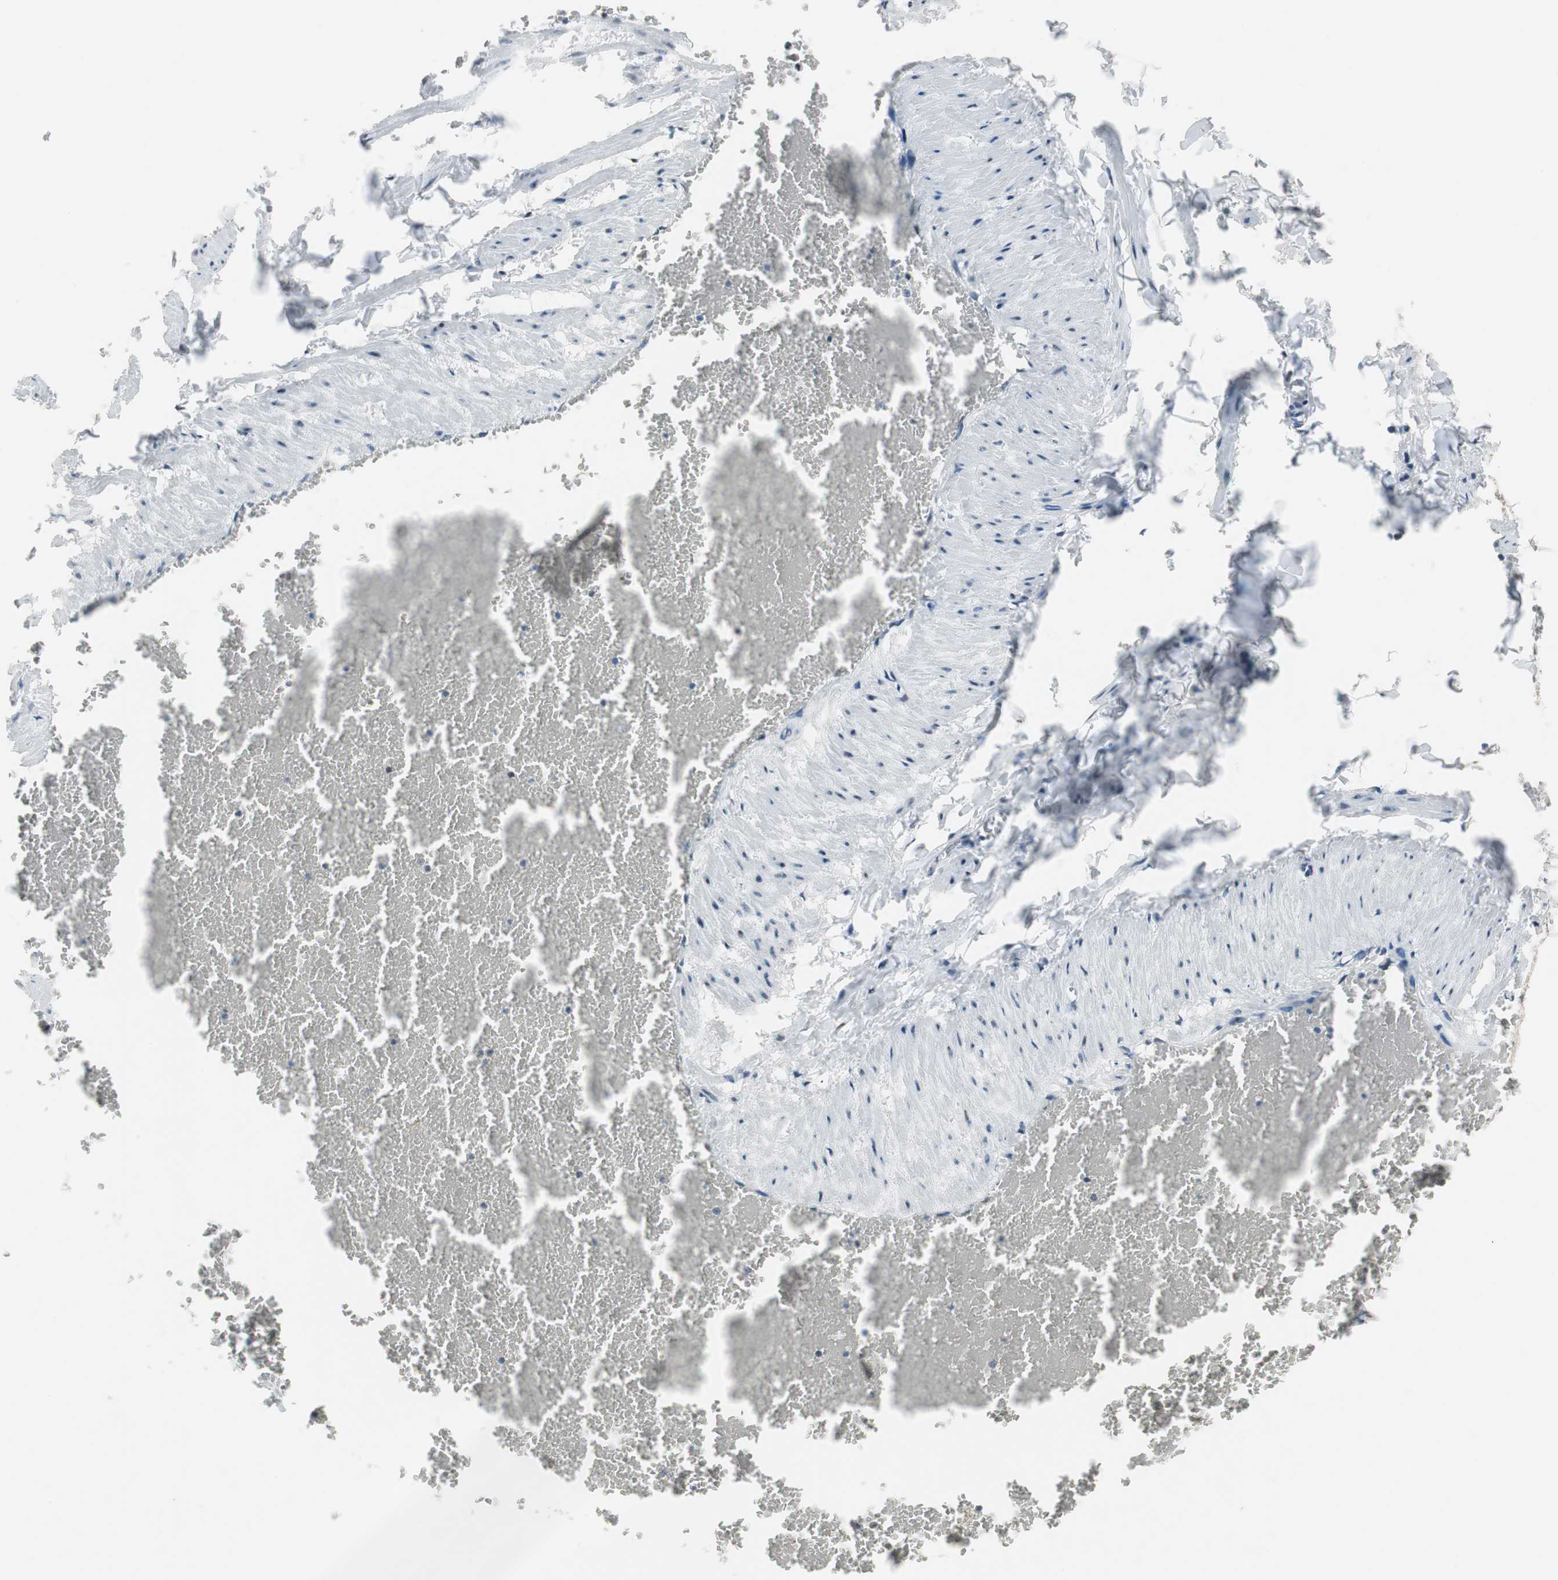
{"staining": {"intensity": "moderate", "quantity": ">75%", "location": "nuclear"}, "tissue": "adipose tissue", "cell_type": "Adipocytes", "image_type": "normal", "snomed": [{"axis": "morphology", "description": "Normal tissue, NOS"}, {"axis": "topography", "description": "Vascular tissue"}], "caption": "Unremarkable adipose tissue reveals moderate nuclear positivity in about >75% of adipocytes, visualized by immunohistochemistry.", "gene": "AJUBA", "patient": {"sex": "male", "age": 41}}